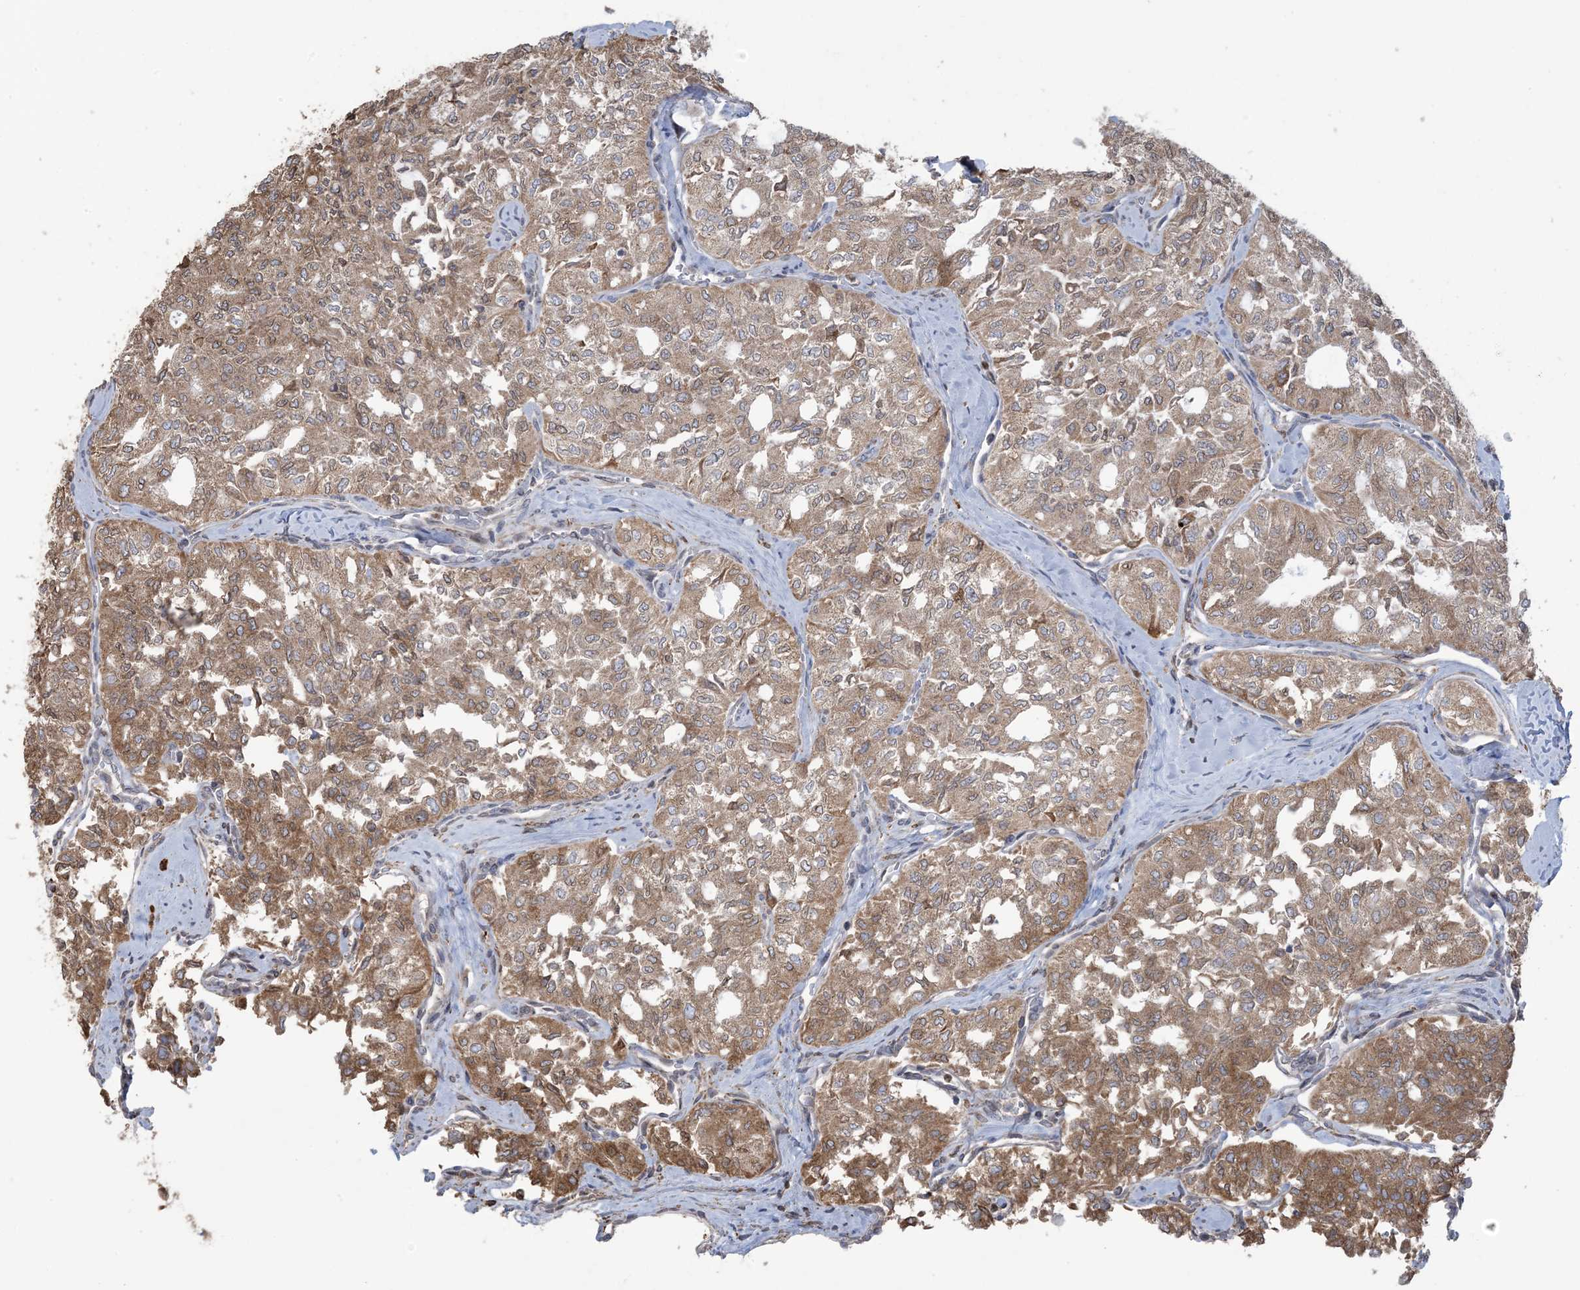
{"staining": {"intensity": "moderate", "quantity": ">75%", "location": "cytoplasmic/membranous"}, "tissue": "thyroid cancer", "cell_type": "Tumor cells", "image_type": "cancer", "snomed": [{"axis": "morphology", "description": "Follicular adenoma carcinoma, NOS"}, {"axis": "topography", "description": "Thyroid gland"}], "caption": "Brown immunohistochemical staining in human thyroid cancer reveals moderate cytoplasmic/membranous expression in about >75% of tumor cells. The protein of interest is stained brown, and the nuclei are stained in blue (DAB IHC with brightfield microscopy, high magnification).", "gene": "SHANK1", "patient": {"sex": "male", "age": 75}}